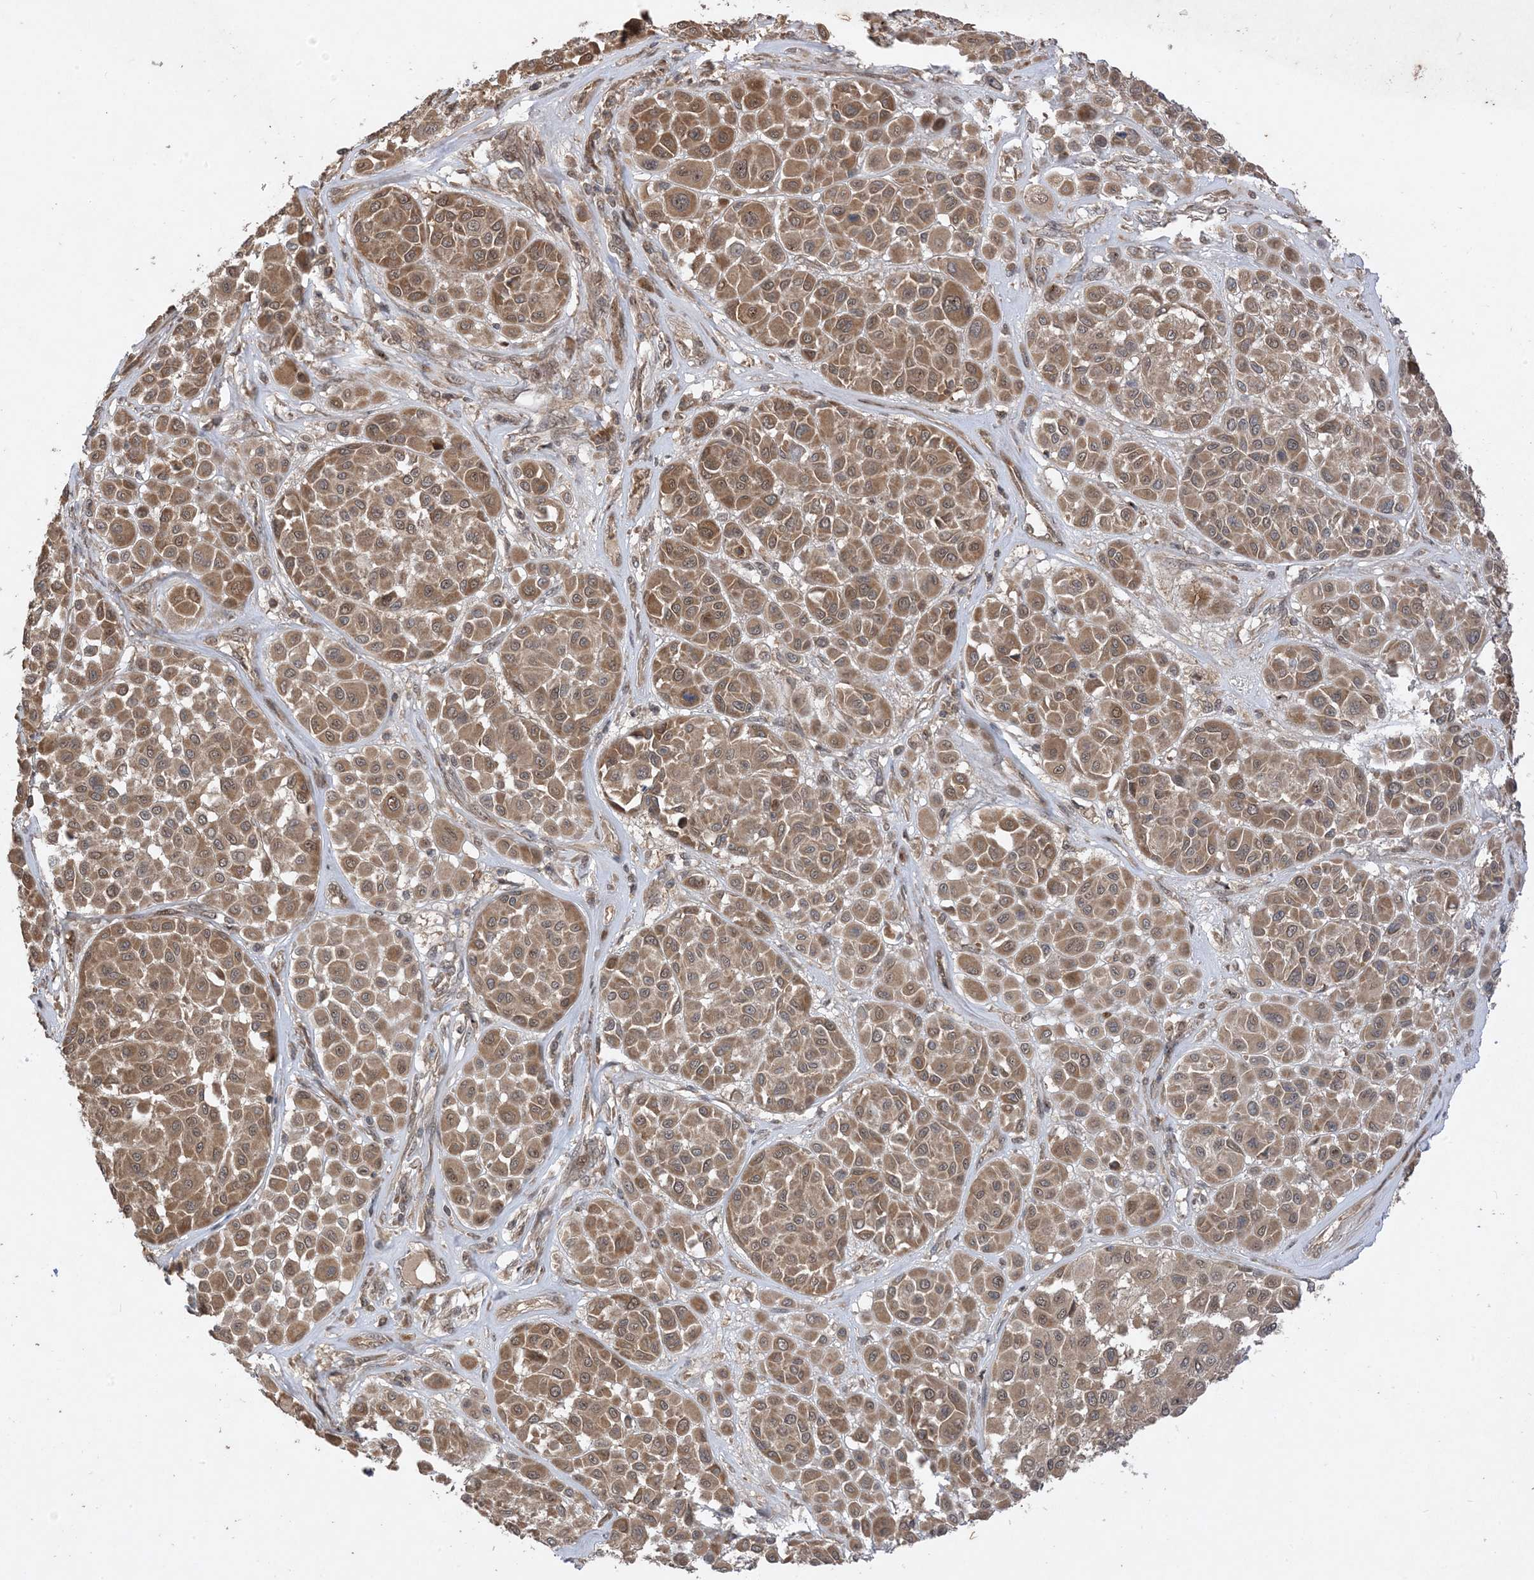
{"staining": {"intensity": "moderate", "quantity": ">75%", "location": "cytoplasmic/membranous"}, "tissue": "melanoma", "cell_type": "Tumor cells", "image_type": "cancer", "snomed": [{"axis": "morphology", "description": "Malignant melanoma, Metastatic site"}, {"axis": "topography", "description": "Soft tissue"}], "caption": "DAB (3,3'-diaminobenzidine) immunohistochemical staining of malignant melanoma (metastatic site) reveals moderate cytoplasmic/membranous protein positivity in about >75% of tumor cells.", "gene": "PUSL1", "patient": {"sex": "male", "age": 41}}